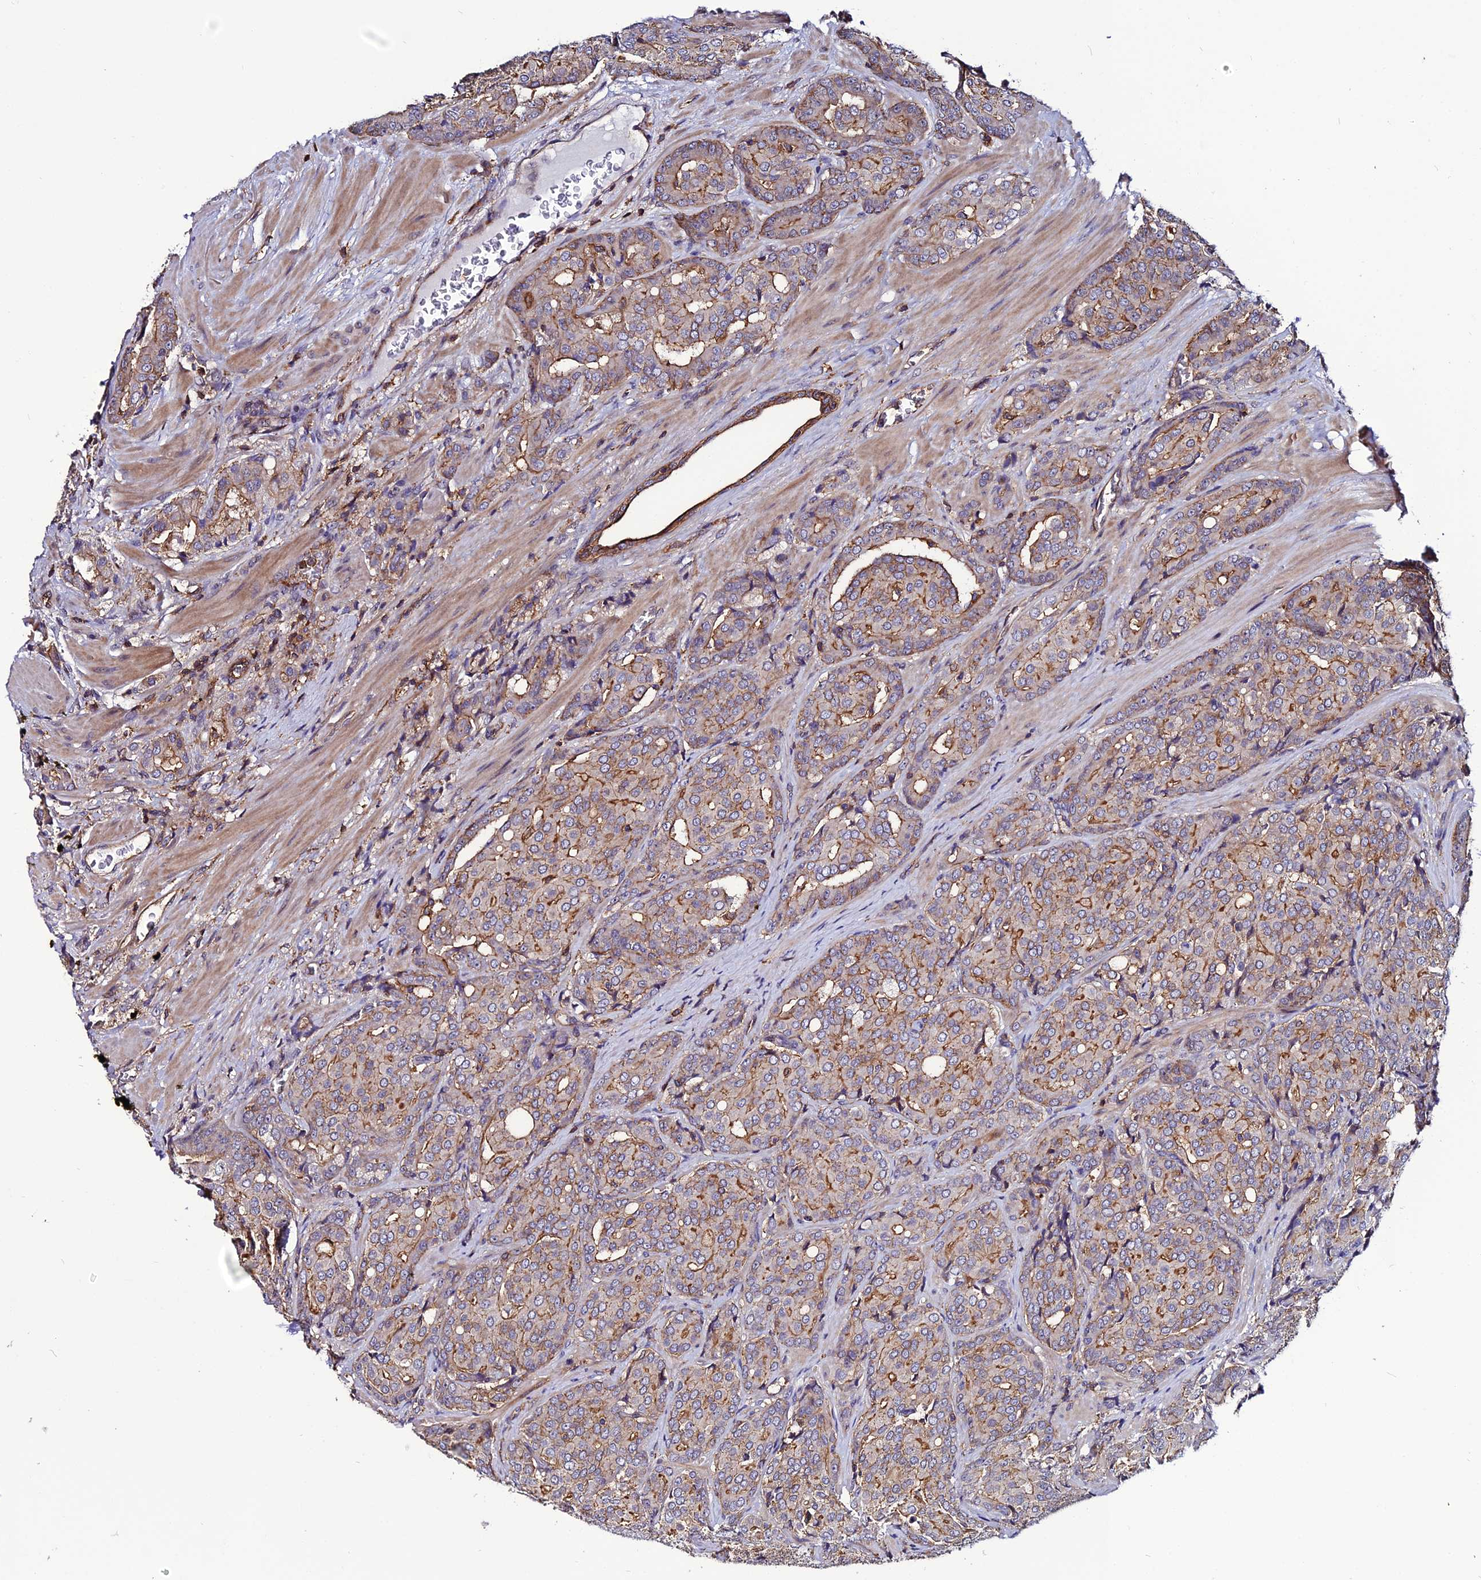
{"staining": {"intensity": "moderate", "quantity": "25%-75%", "location": "cytoplasmic/membranous"}, "tissue": "prostate cancer", "cell_type": "Tumor cells", "image_type": "cancer", "snomed": [{"axis": "morphology", "description": "Adenocarcinoma, High grade"}, {"axis": "topography", "description": "Prostate"}], "caption": "An image of human prostate cancer (adenocarcinoma (high-grade)) stained for a protein exhibits moderate cytoplasmic/membranous brown staining in tumor cells.", "gene": "USP17L15", "patient": {"sex": "male", "age": 68}}